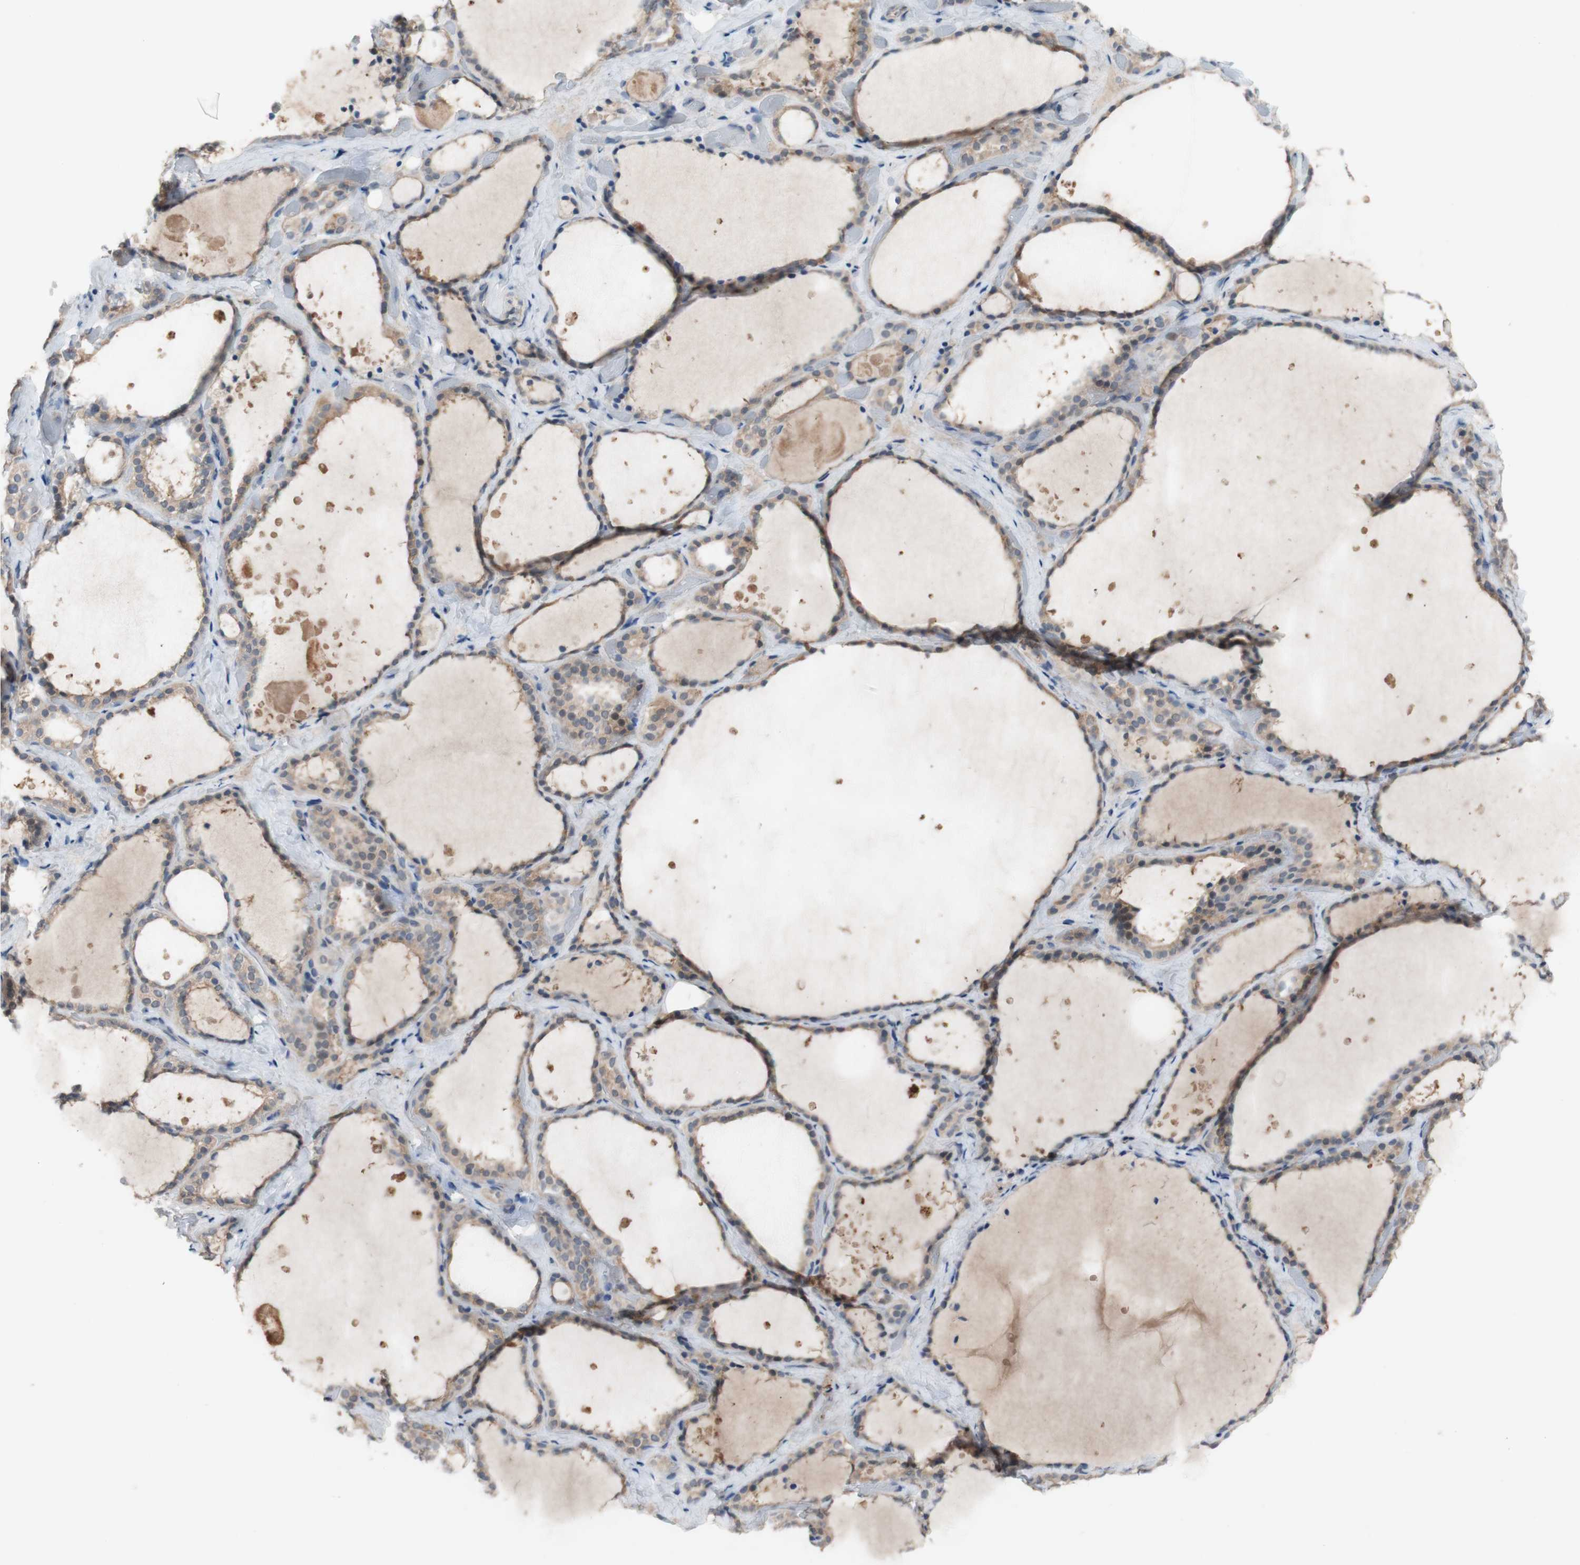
{"staining": {"intensity": "weak", "quantity": ">75%", "location": "cytoplasmic/membranous"}, "tissue": "thyroid gland", "cell_type": "Glandular cells", "image_type": "normal", "snomed": [{"axis": "morphology", "description": "Normal tissue, NOS"}, {"axis": "topography", "description": "Thyroid gland"}], "caption": "IHC histopathology image of benign thyroid gland: thyroid gland stained using immunohistochemistry displays low levels of weak protein expression localized specifically in the cytoplasmic/membranous of glandular cells, appearing as a cytoplasmic/membranous brown color.", "gene": "PEX2", "patient": {"sex": "female", "age": 44}}